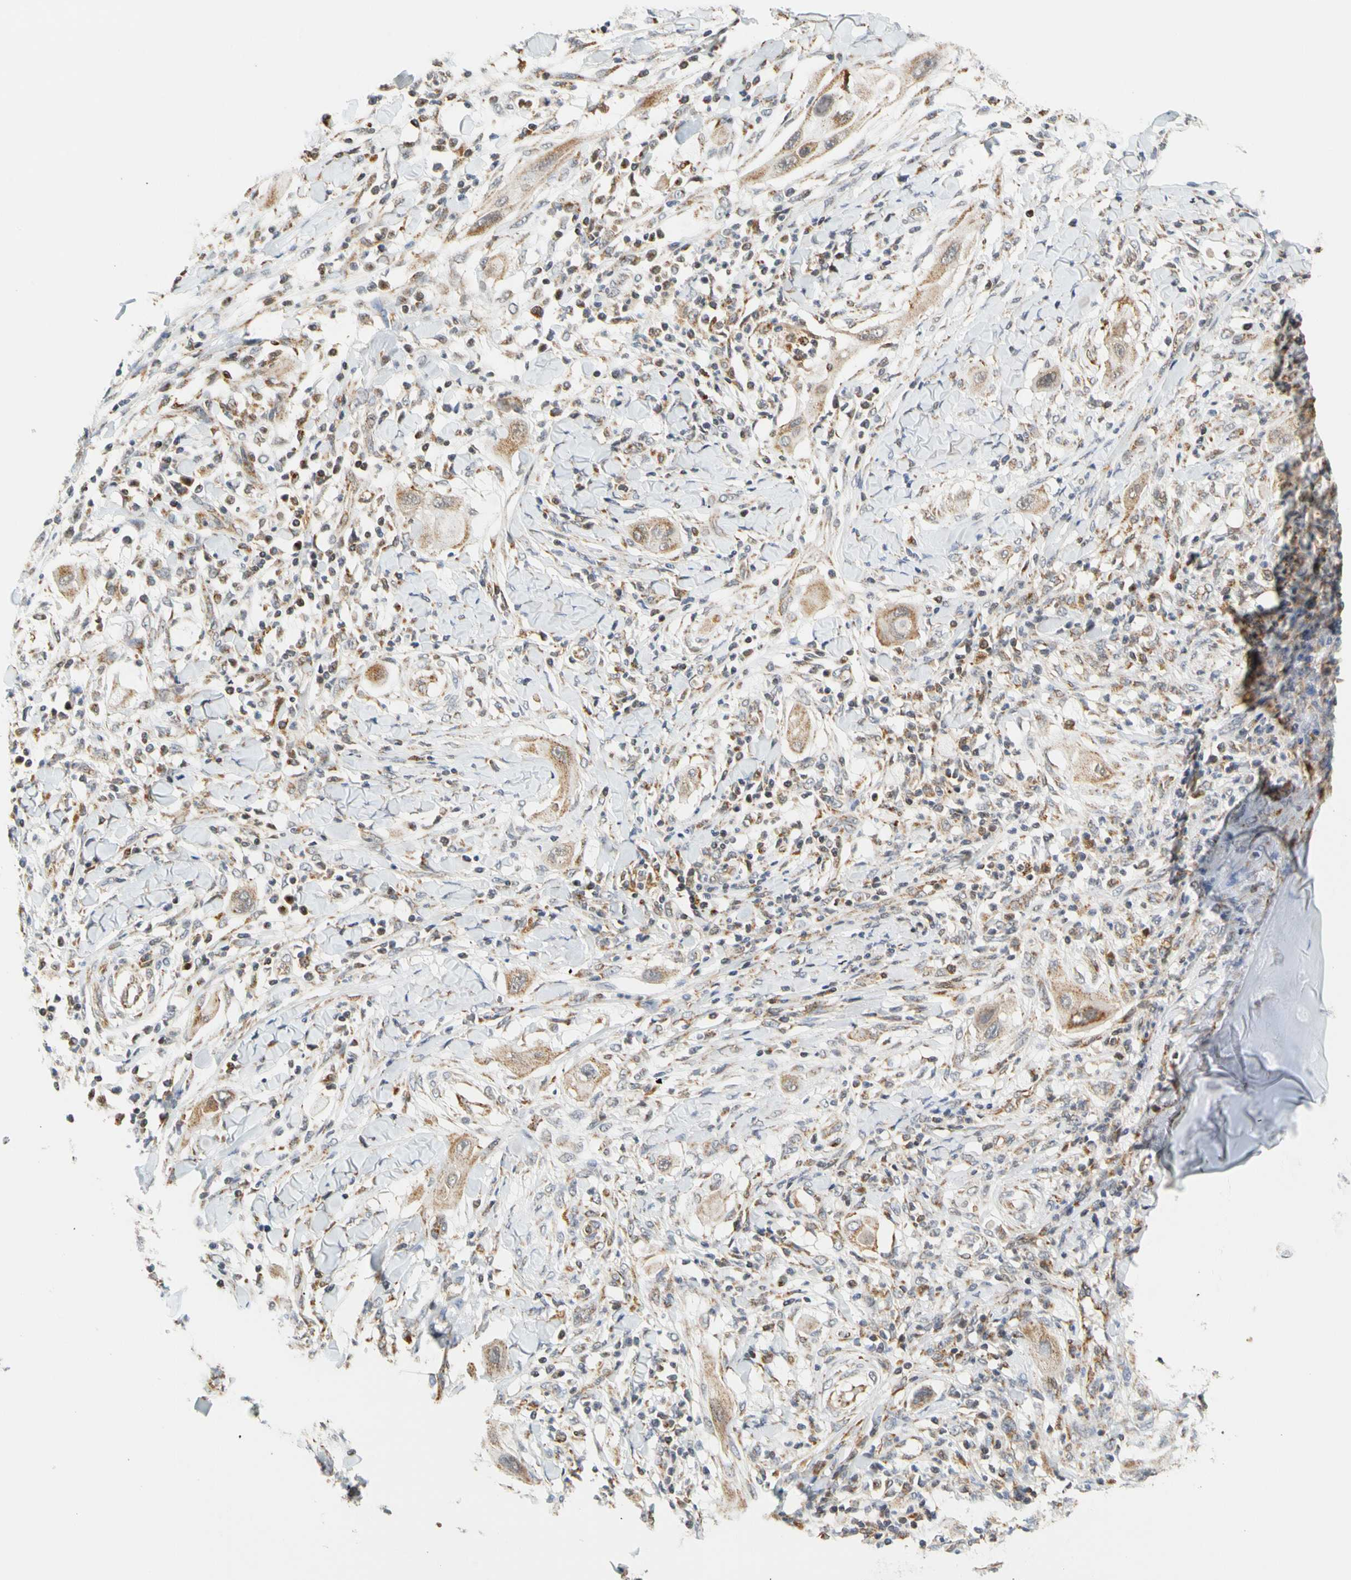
{"staining": {"intensity": "moderate", "quantity": "<25%", "location": "cytoplasmic/membranous"}, "tissue": "lung cancer", "cell_type": "Tumor cells", "image_type": "cancer", "snomed": [{"axis": "morphology", "description": "Squamous cell carcinoma, NOS"}, {"axis": "topography", "description": "Lung"}], "caption": "Immunohistochemical staining of human lung cancer displays low levels of moderate cytoplasmic/membranous protein staining in approximately <25% of tumor cells. The staining was performed using DAB (3,3'-diaminobenzidine), with brown indicating positive protein expression. Nuclei are stained blue with hematoxylin.", "gene": "SFXN3", "patient": {"sex": "female", "age": 47}}